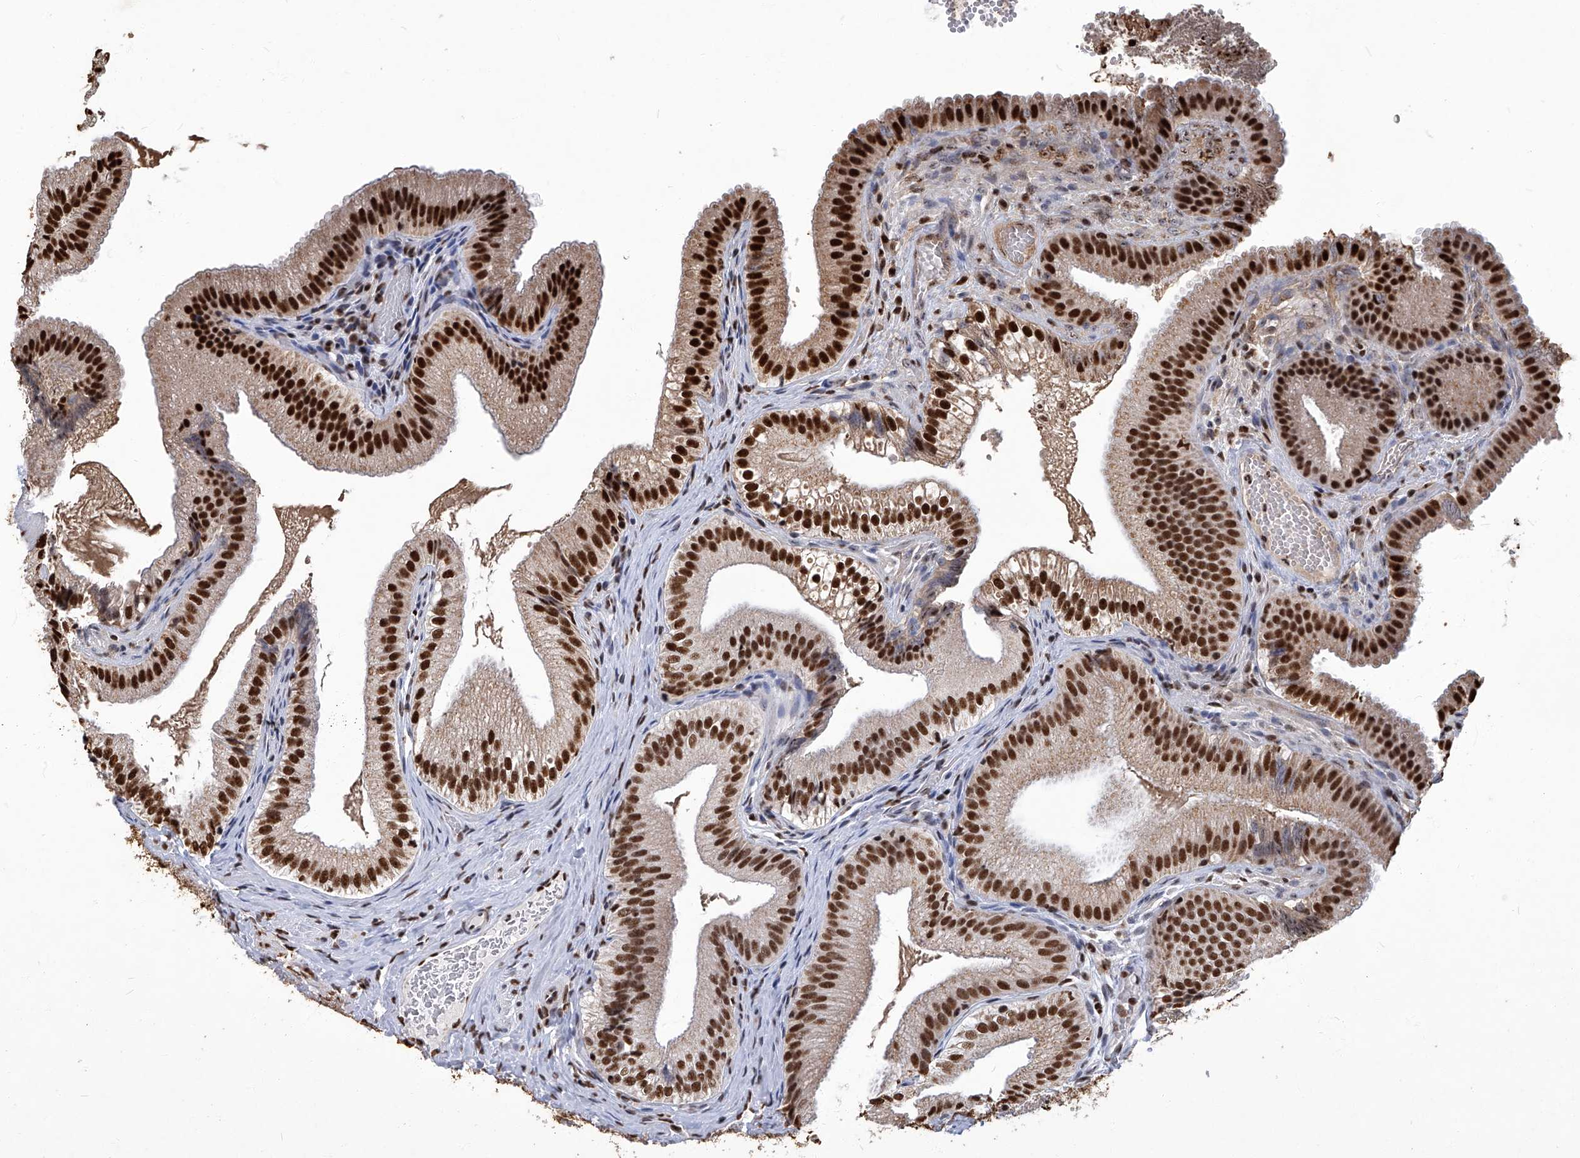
{"staining": {"intensity": "strong", "quantity": ">75%", "location": "nuclear"}, "tissue": "gallbladder", "cell_type": "Glandular cells", "image_type": "normal", "snomed": [{"axis": "morphology", "description": "Normal tissue, NOS"}, {"axis": "topography", "description": "Gallbladder"}], "caption": "Glandular cells show high levels of strong nuclear staining in about >75% of cells in normal human gallbladder.", "gene": "HBP1", "patient": {"sex": "female", "age": 30}}